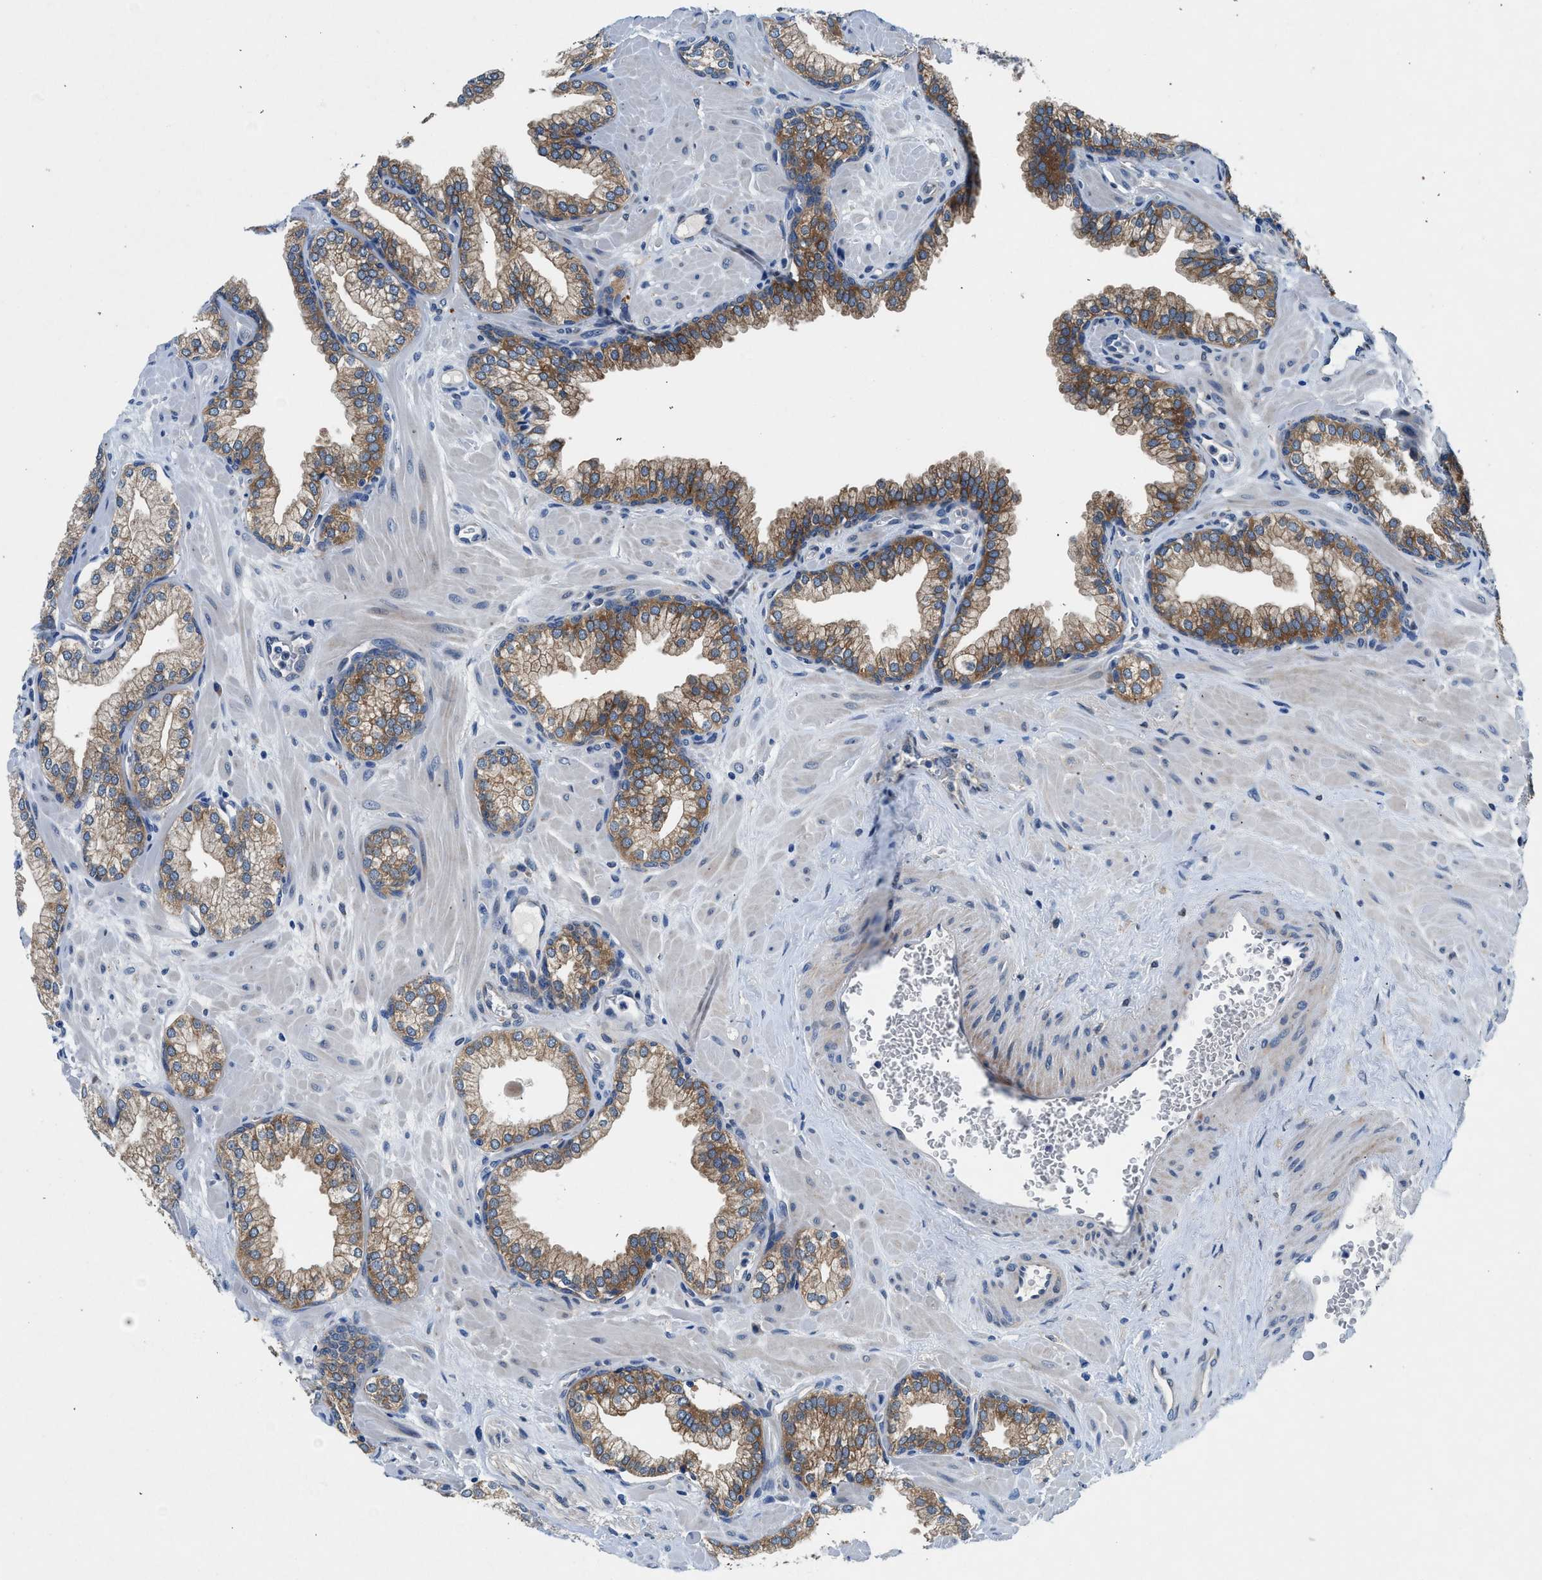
{"staining": {"intensity": "moderate", "quantity": ">75%", "location": "cytoplasmic/membranous"}, "tissue": "prostate", "cell_type": "Glandular cells", "image_type": "normal", "snomed": [{"axis": "morphology", "description": "Normal tissue, NOS"}, {"axis": "morphology", "description": "Urothelial carcinoma, Low grade"}, {"axis": "topography", "description": "Urinary bladder"}, {"axis": "topography", "description": "Prostate"}], "caption": "IHC staining of benign prostate, which reveals medium levels of moderate cytoplasmic/membranous positivity in approximately >75% of glandular cells indicating moderate cytoplasmic/membranous protein expression. The staining was performed using DAB (3,3'-diaminobenzidine) (brown) for protein detection and nuclei were counterstained in hematoxylin (blue).", "gene": "COPS2", "patient": {"sex": "male", "age": 60}}